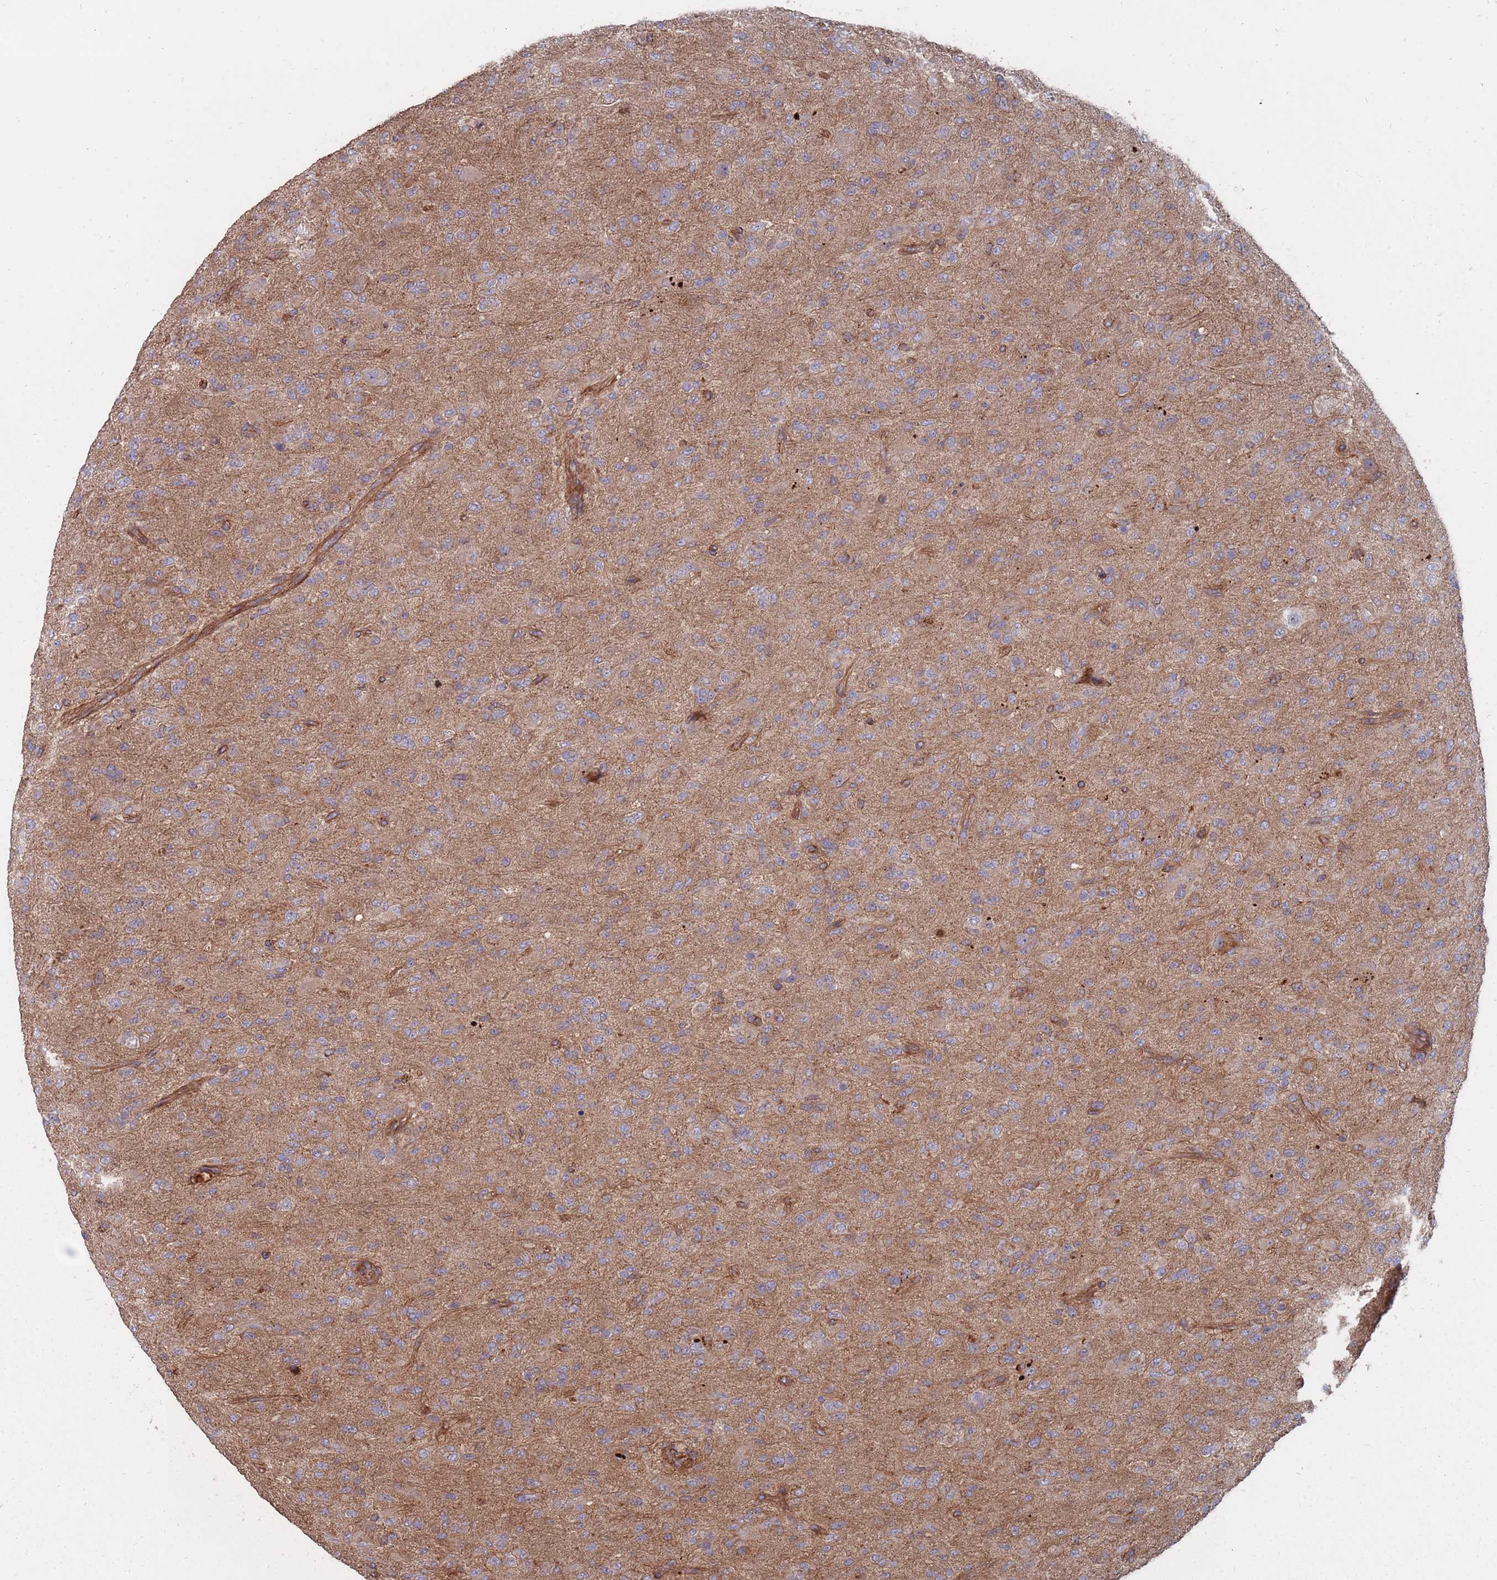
{"staining": {"intensity": "moderate", "quantity": ">75%", "location": "cytoplasmic/membranous"}, "tissue": "glioma", "cell_type": "Tumor cells", "image_type": "cancer", "snomed": [{"axis": "morphology", "description": "Glioma, malignant, Low grade"}, {"axis": "topography", "description": "Brain"}], "caption": "A brown stain shows moderate cytoplasmic/membranous staining of a protein in human glioma tumor cells. (IHC, brightfield microscopy, high magnification).", "gene": "THSD7B", "patient": {"sex": "male", "age": 65}}